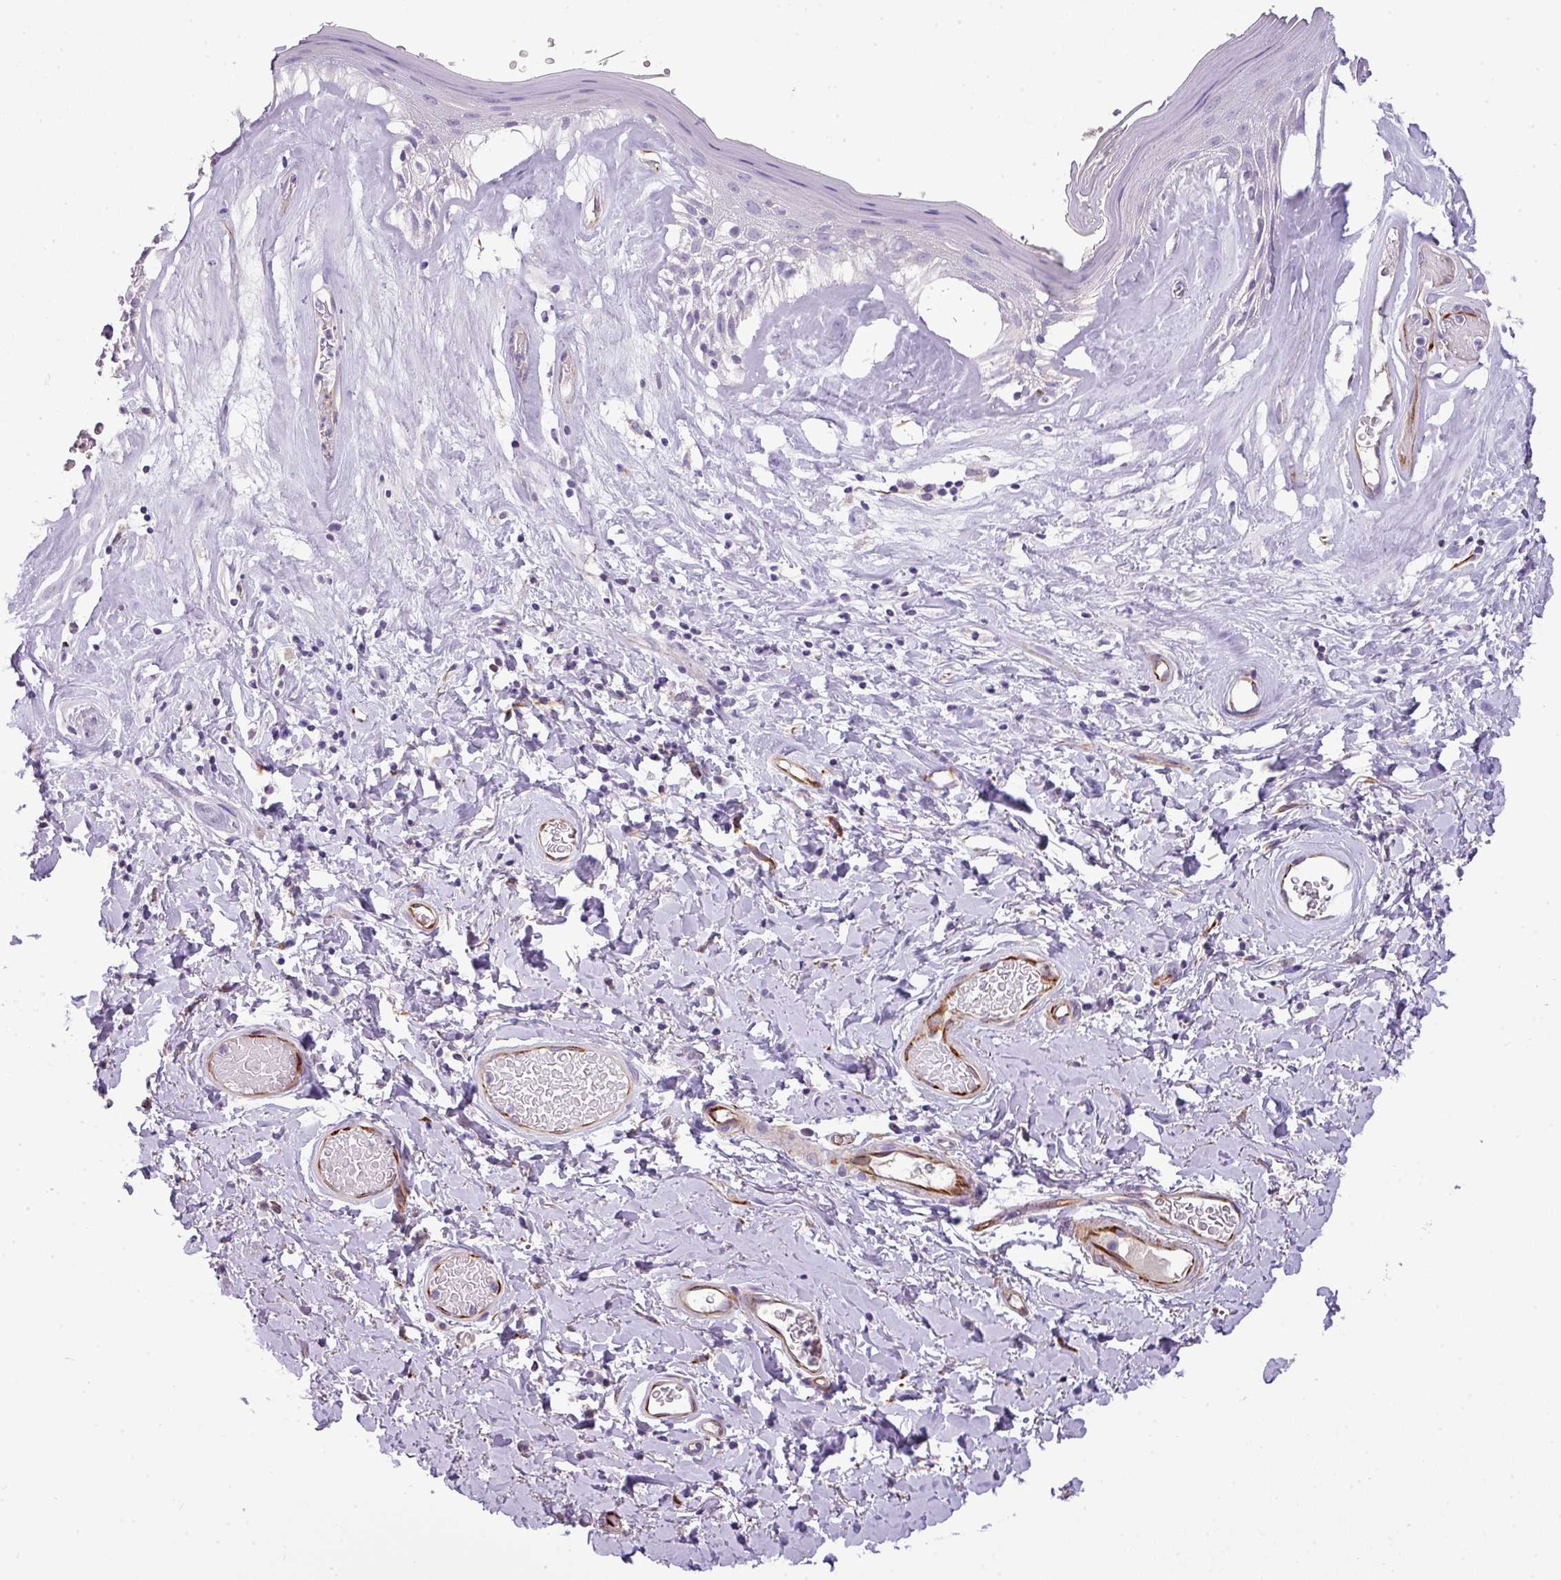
{"staining": {"intensity": "negative", "quantity": "none", "location": "none"}, "tissue": "skin", "cell_type": "Epidermal cells", "image_type": "normal", "snomed": [{"axis": "morphology", "description": "Normal tissue, NOS"}, {"axis": "morphology", "description": "Inflammation, NOS"}, {"axis": "topography", "description": "Vulva"}], "caption": "IHC photomicrograph of unremarkable skin: skin stained with DAB exhibits no significant protein positivity in epidermal cells.", "gene": "ENSG00000273748", "patient": {"sex": "female", "age": 86}}